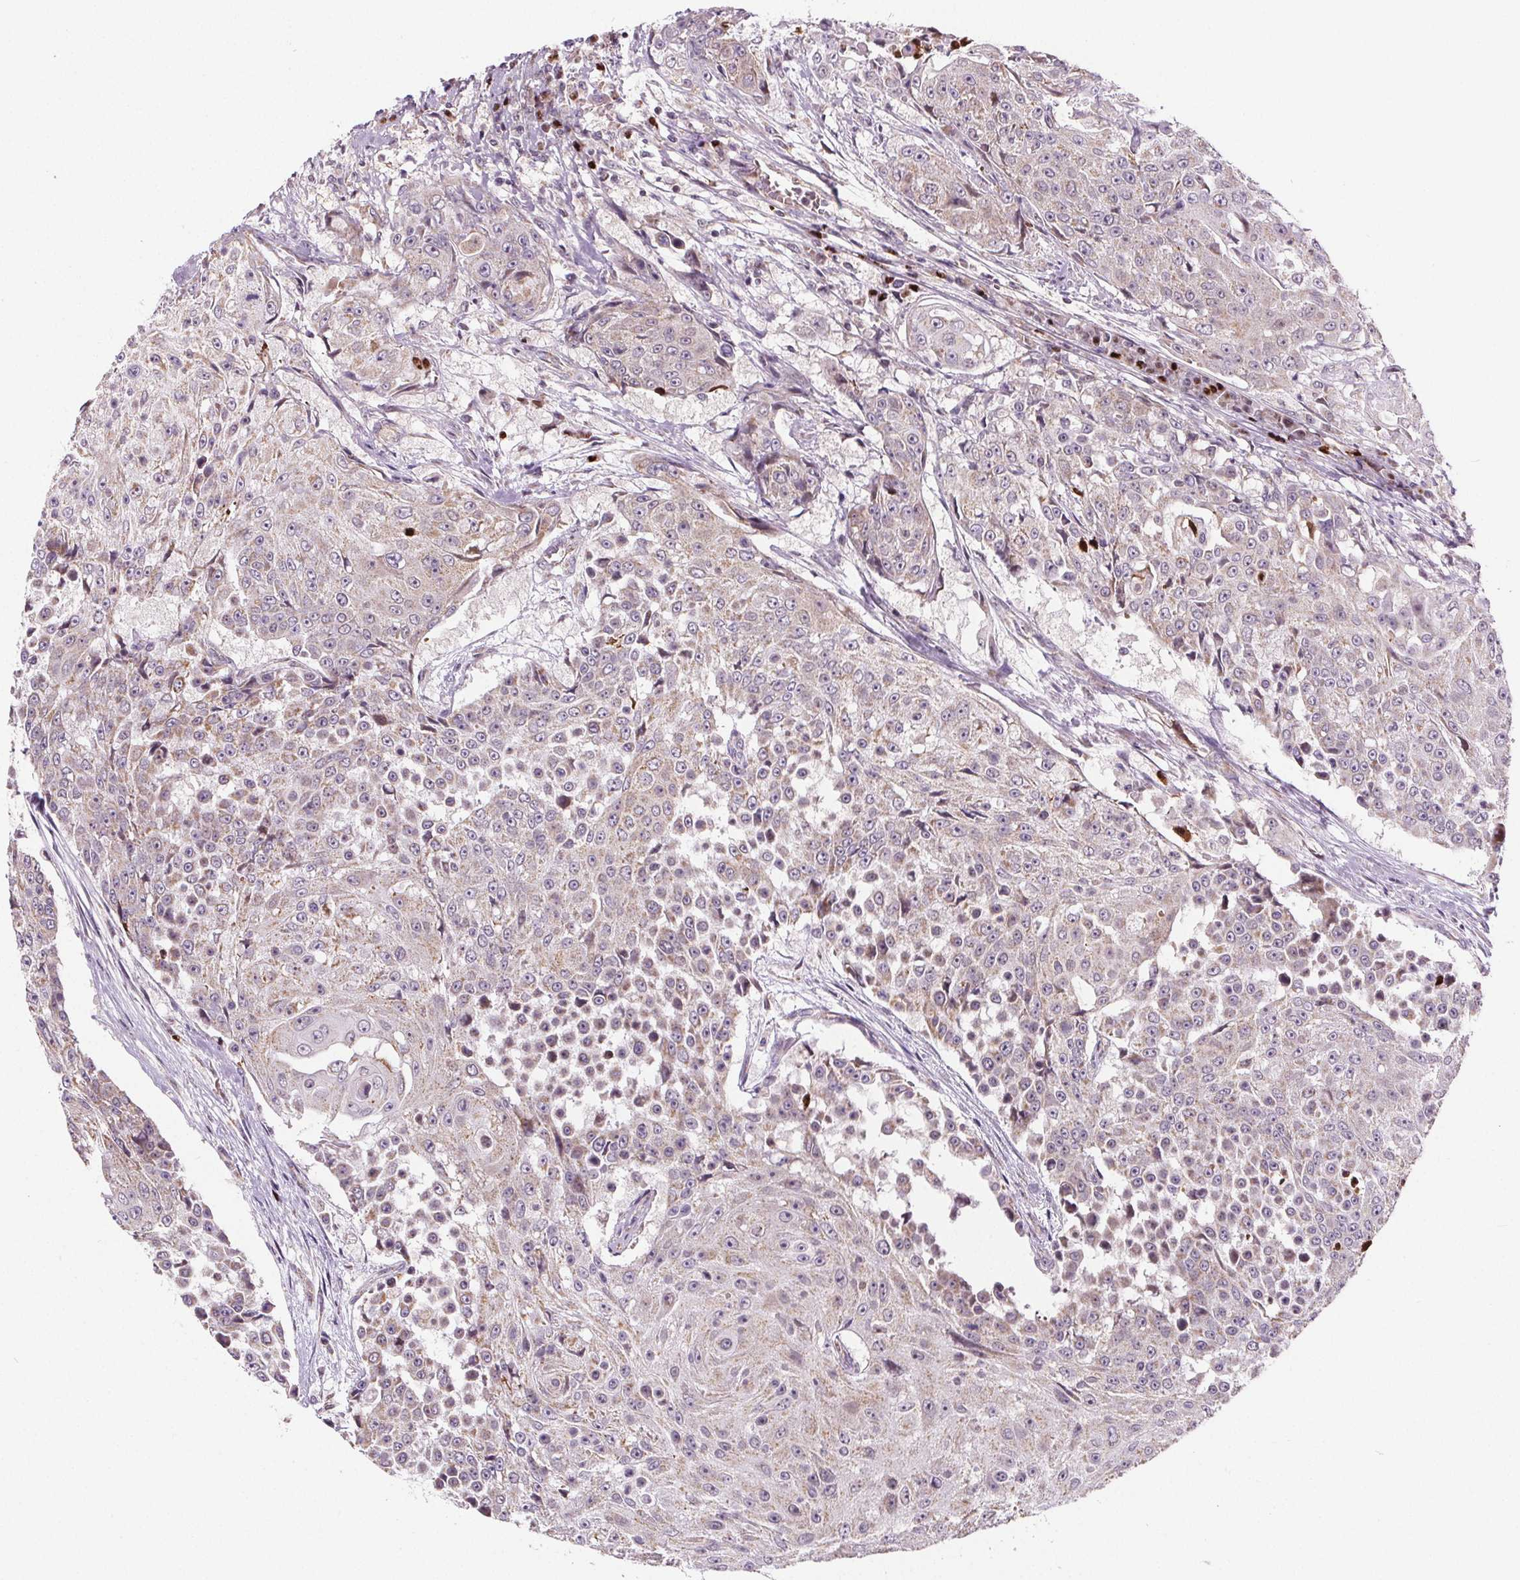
{"staining": {"intensity": "negative", "quantity": "none", "location": "none"}, "tissue": "urothelial cancer", "cell_type": "Tumor cells", "image_type": "cancer", "snomed": [{"axis": "morphology", "description": "Urothelial carcinoma, High grade"}, {"axis": "topography", "description": "Urinary bladder"}], "caption": "Tumor cells are negative for protein expression in human urothelial cancer.", "gene": "SUCLA2", "patient": {"sex": "female", "age": 63}}